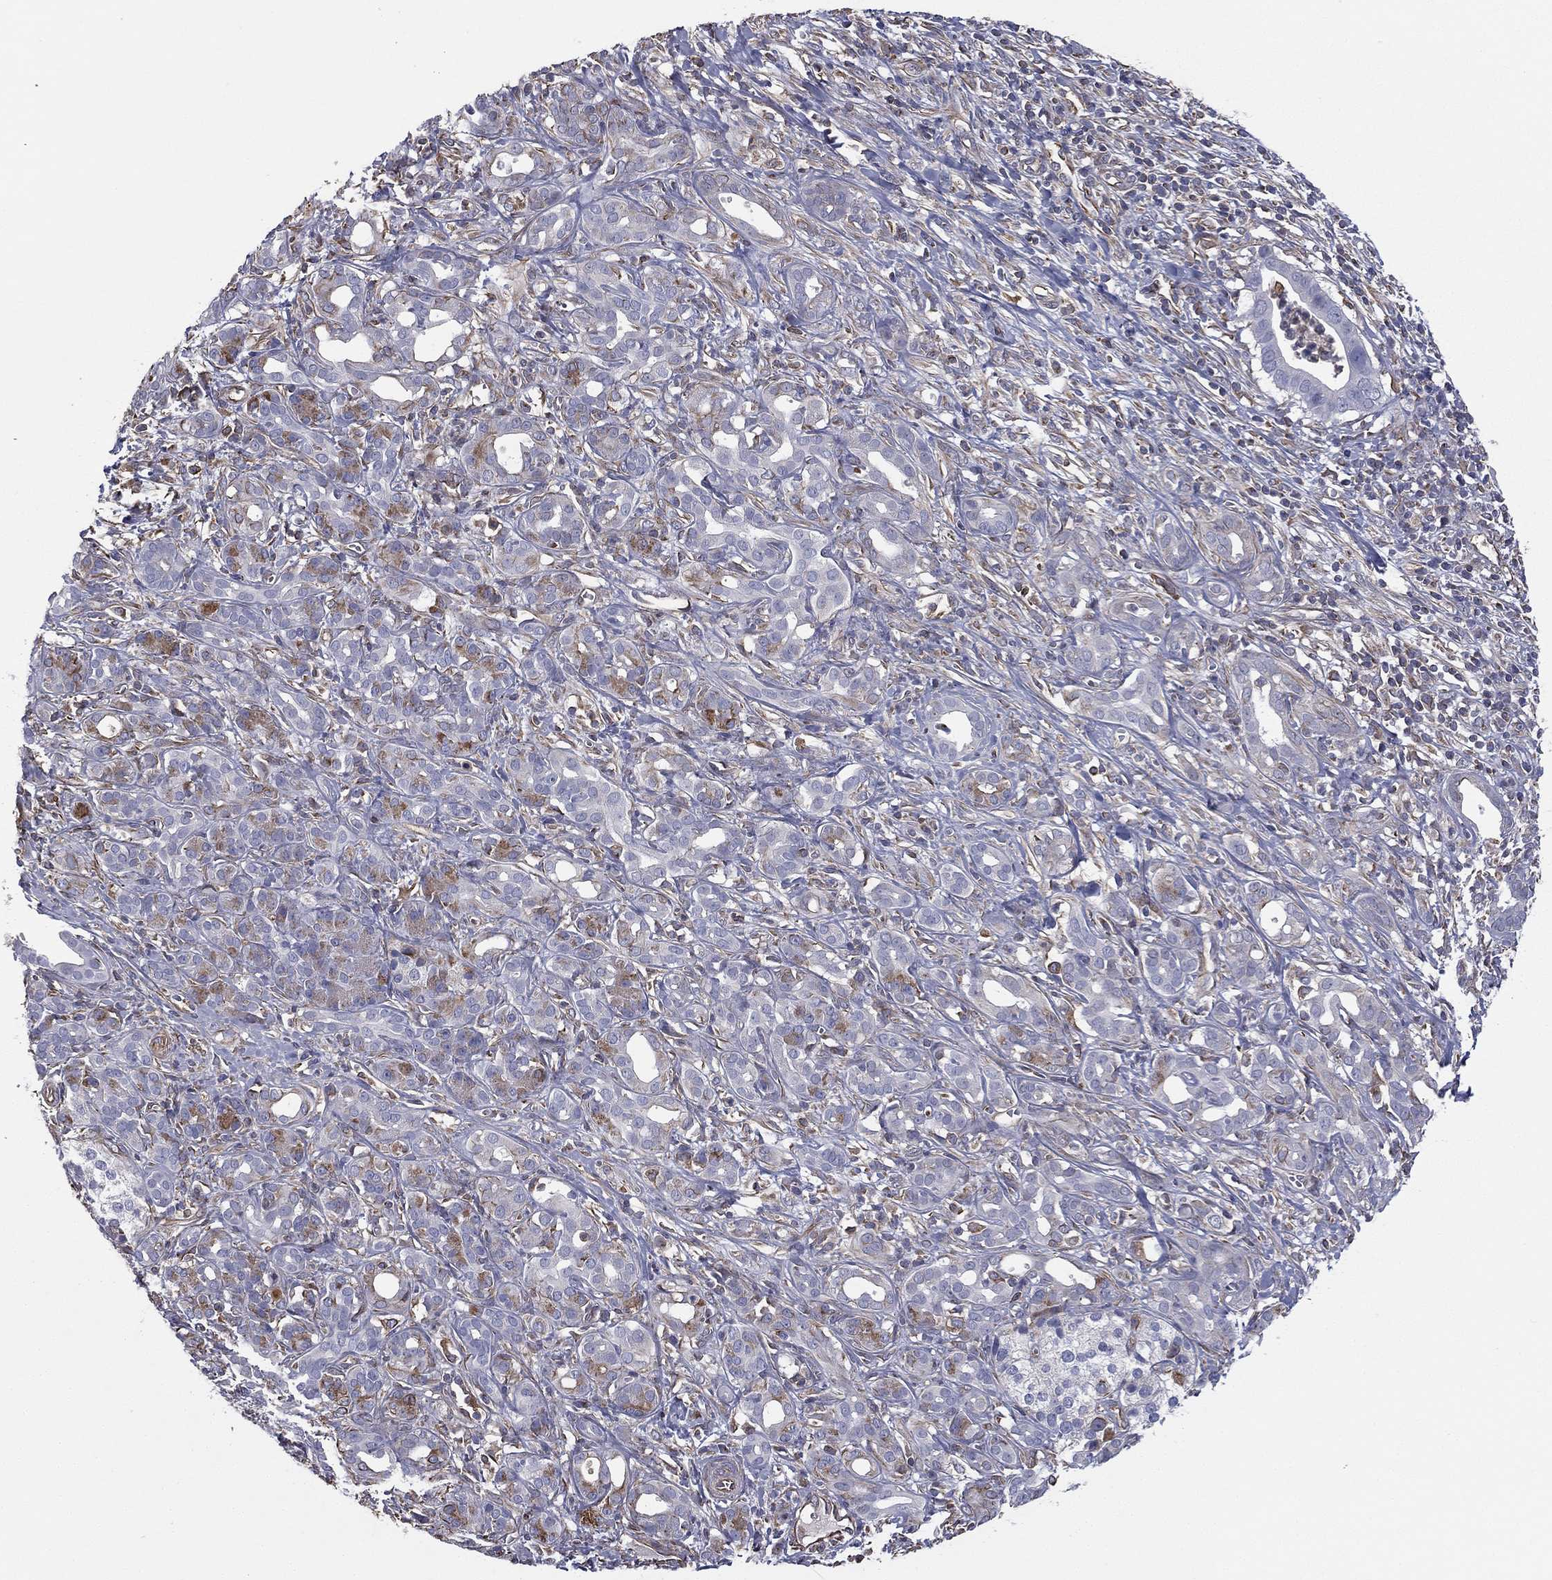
{"staining": {"intensity": "negative", "quantity": "none", "location": "none"}, "tissue": "pancreatic cancer", "cell_type": "Tumor cells", "image_type": "cancer", "snomed": [{"axis": "morphology", "description": "Adenocarcinoma, NOS"}, {"axis": "topography", "description": "Pancreas"}], "caption": "DAB (3,3'-diaminobenzidine) immunohistochemical staining of human adenocarcinoma (pancreatic) demonstrates no significant staining in tumor cells. (Immunohistochemistry, brightfield microscopy, high magnification).", "gene": "SCUBE1", "patient": {"sex": "male", "age": 61}}